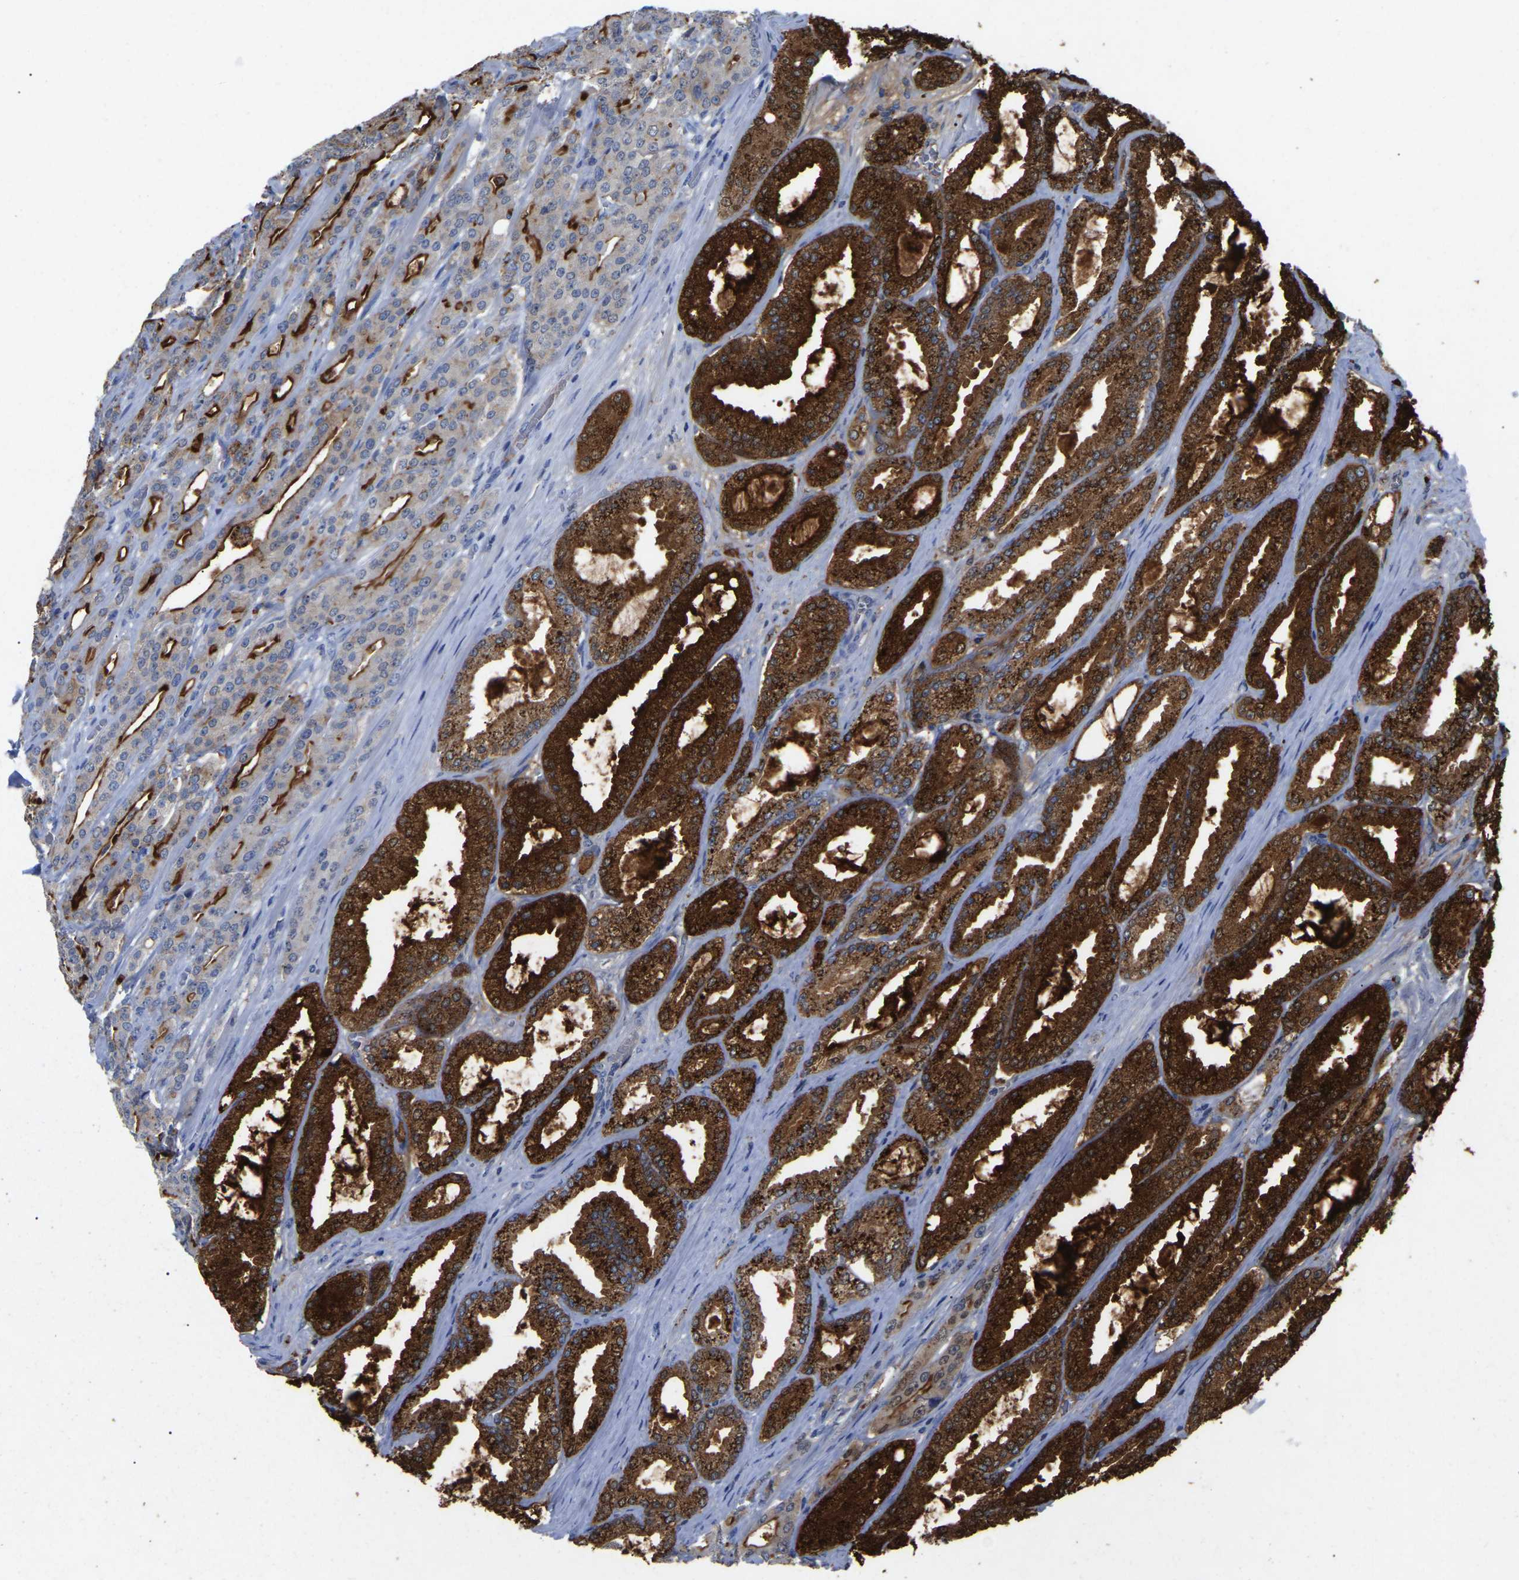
{"staining": {"intensity": "strong", "quantity": "<25%", "location": "cytoplasmic/membranous"}, "tissue": "prostate cancer", "cell_type": "Tumor cells", "image_type": "cancer", "snomed": [{"axis": "morphology", "description": "Adenocarcinoma, High grade"}, {"axis": "topography", "description": "Prostate"}], "caption": "Tumor cells display medium levels of strong cytoplasmic/membranous staining in about <25% of cells in prostate cancer.", "gene": "SMPD2", "patient": {"sex": "male", "age": 71}}